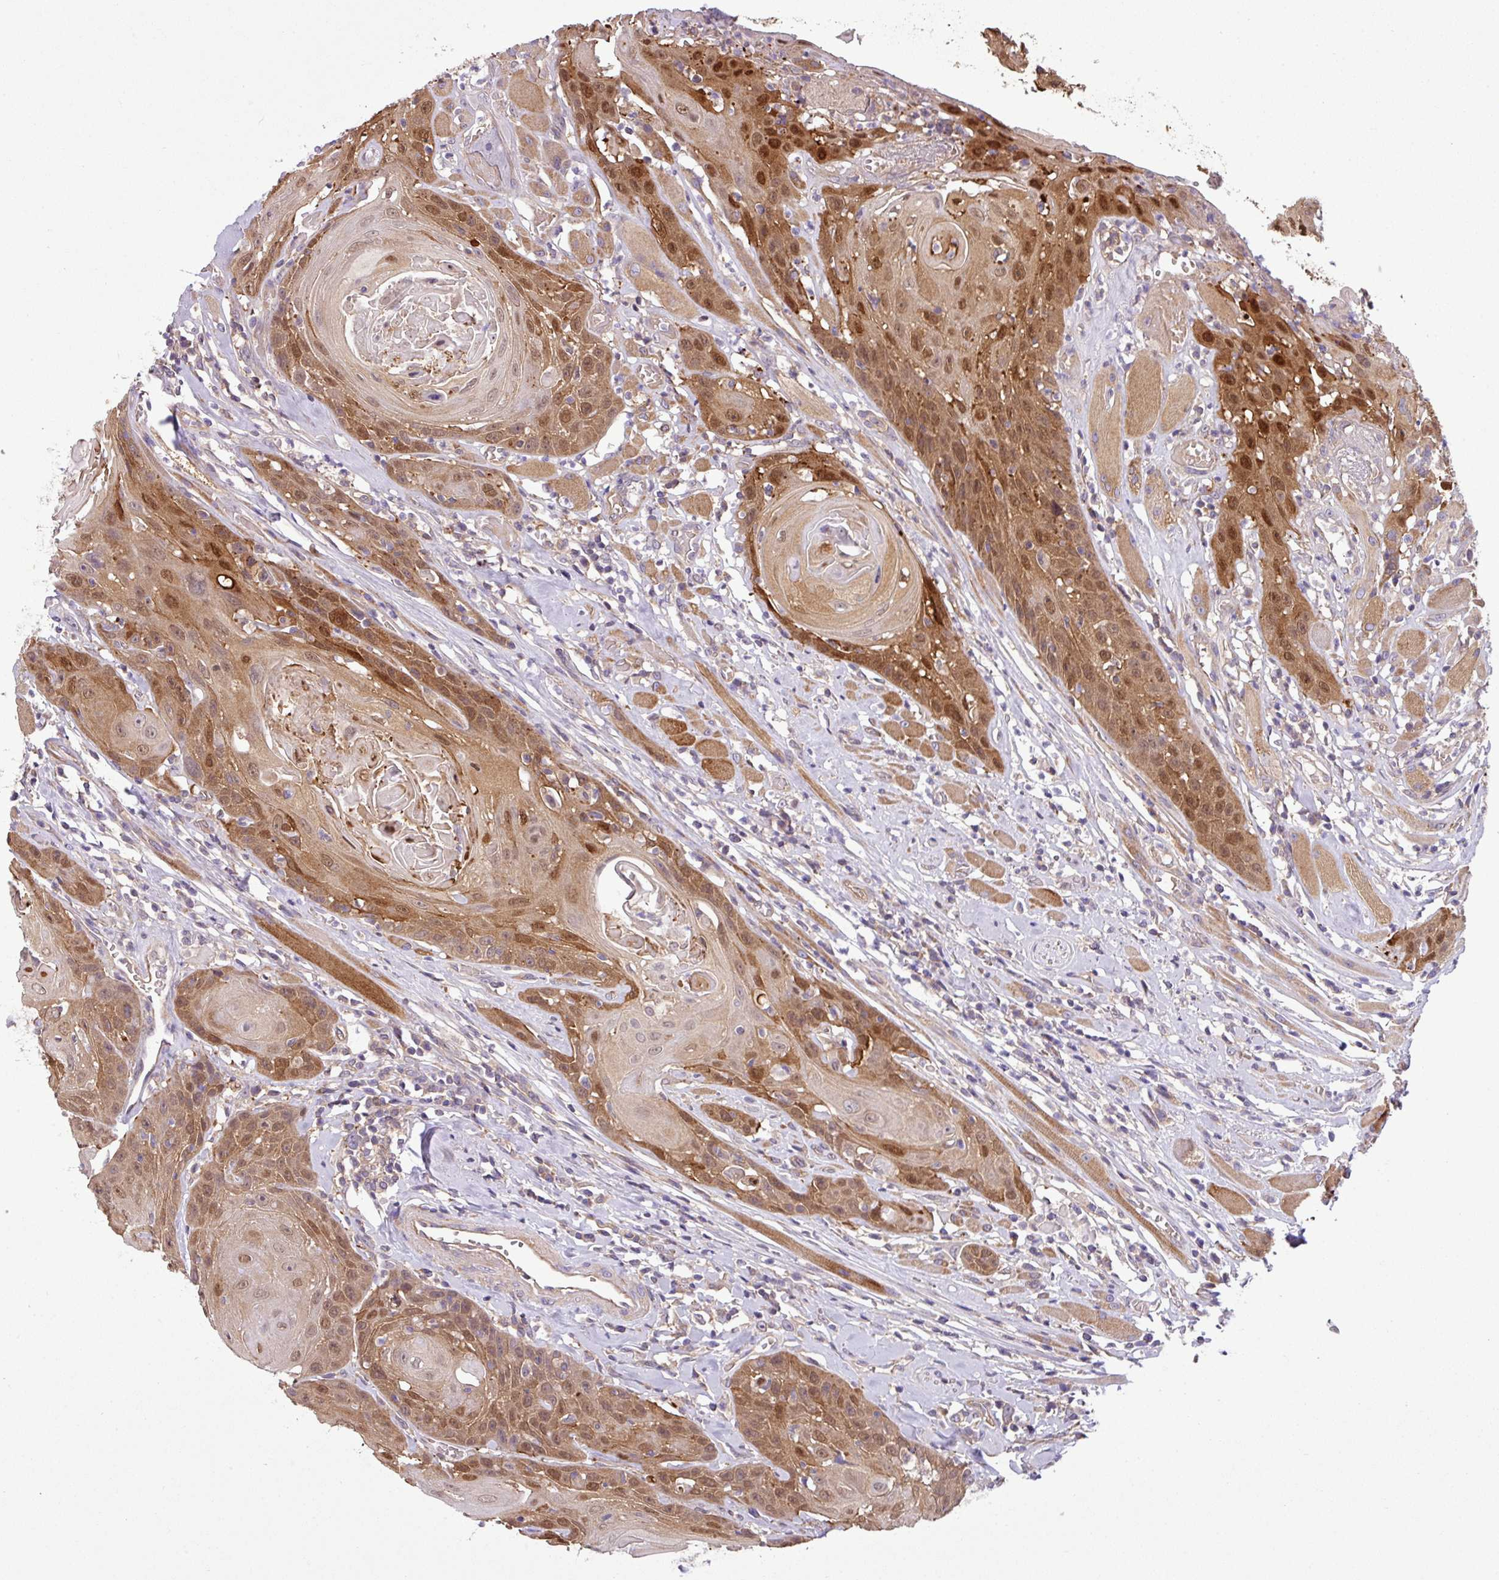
{"staining": {"intensity": "moderate", "quantity": ">75%", "location": "cytoplasmic/membranous,nuclear"}, "tissue": "head and neck cancer", "cell_type": "Tumor cells", "image_type": "cancer", "snomed": [{"axis": "morphology", "description": "Squamous cell carcinoma, NOS"}, {"axis": "topography", "description": "Head-Neck"}], "caption": "An immunohistochemistry (IHC) photomicrograph of tumor tissue is shown. Protein staining in brown labels moderate cytoplasmic/membranous and nuclear positivity in head and neck squamous cell carcinoma within tumor cells. (Brightfield microscopy of DAB IHC at high magnification).", "gene": "SLC23A2", "patient": {"sex": "female", "age": 59}}